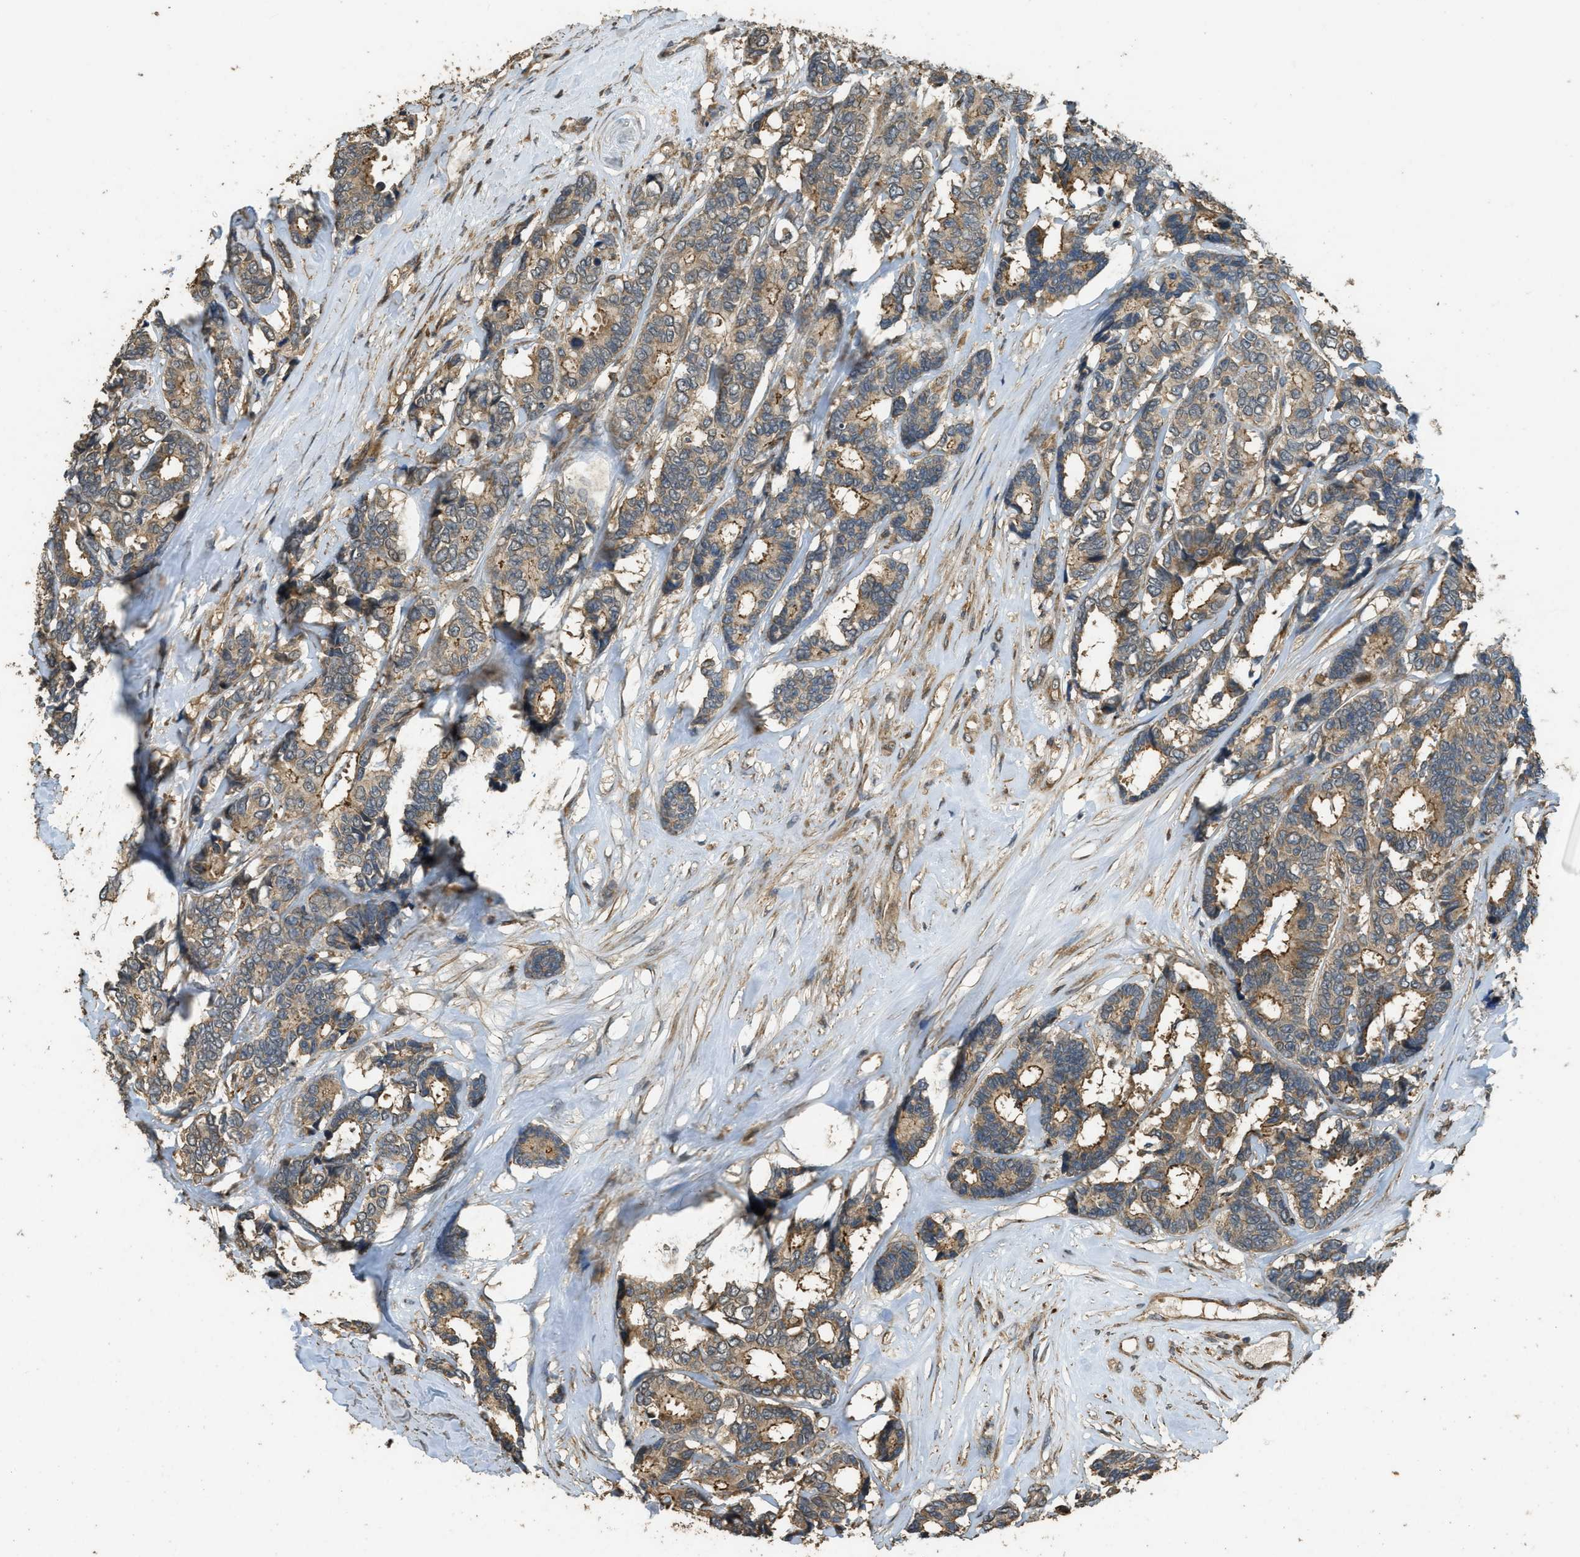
{"staining": {"intensity": "moderate", "quantity": ">75%", "location": "cytoplasmic/membranous"}, "tissue": "breast cancer", "cell_type": "Tumor cells", "image_type": "cancer", "snomed": [{"axis": "morphology", "description": "Duct carcinoma"}, {"axis": "topography", "description": "Breast"}], "caption": "This is a micrograph of immunohistochemistry staining of breast cancer (invasive ductal carcinoma), which shows moderate positivity in the cytoplasmic/membranous of tumor cells.", "gene": "PPP6R3", "patient": {"sex": "female", "age": 87}}